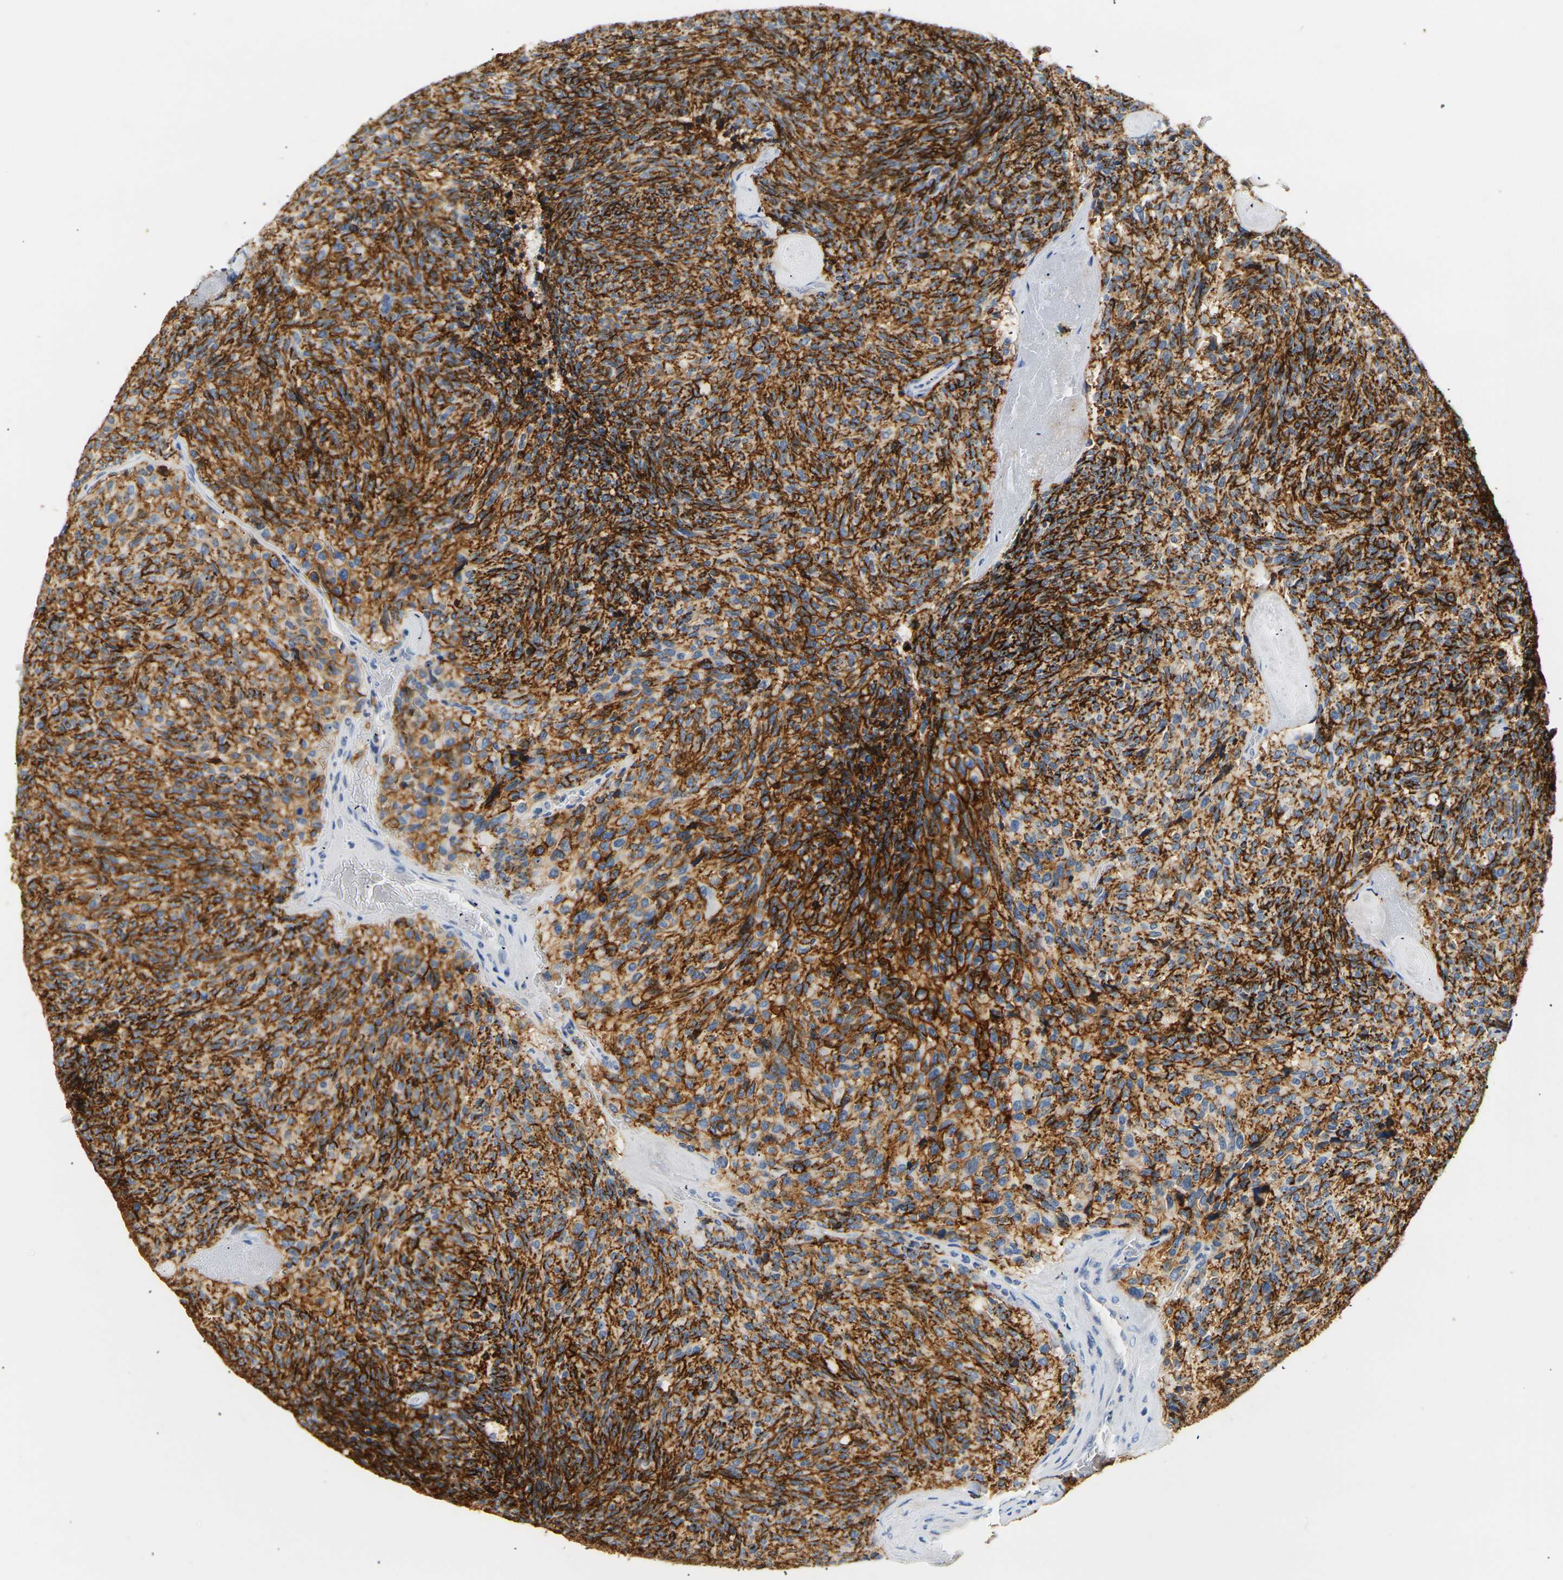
{"staining": {"intensity": "strong", "quantity": ">75%", "location": "cytoplasmic/membranous"}, "tissue": "carcinoid", "cell_type": "Tumor cells", "image_type": "cancer", "snomed": [{"axis": "morphology", "description": "Carcinoid, malignant, NOS"}, {"axis": "topography", "description": "Pancreas"}], "caption": "Brown immunohistochemical staining in human malignant carcinoid demonstrates strong cytoplasmic/membranous positivity in about >75% of tumor cells. (IHC, brightfield microscopy, high magnification).", "gene": "CLDN7", "patient": {"sex": "female", "age": 54}}